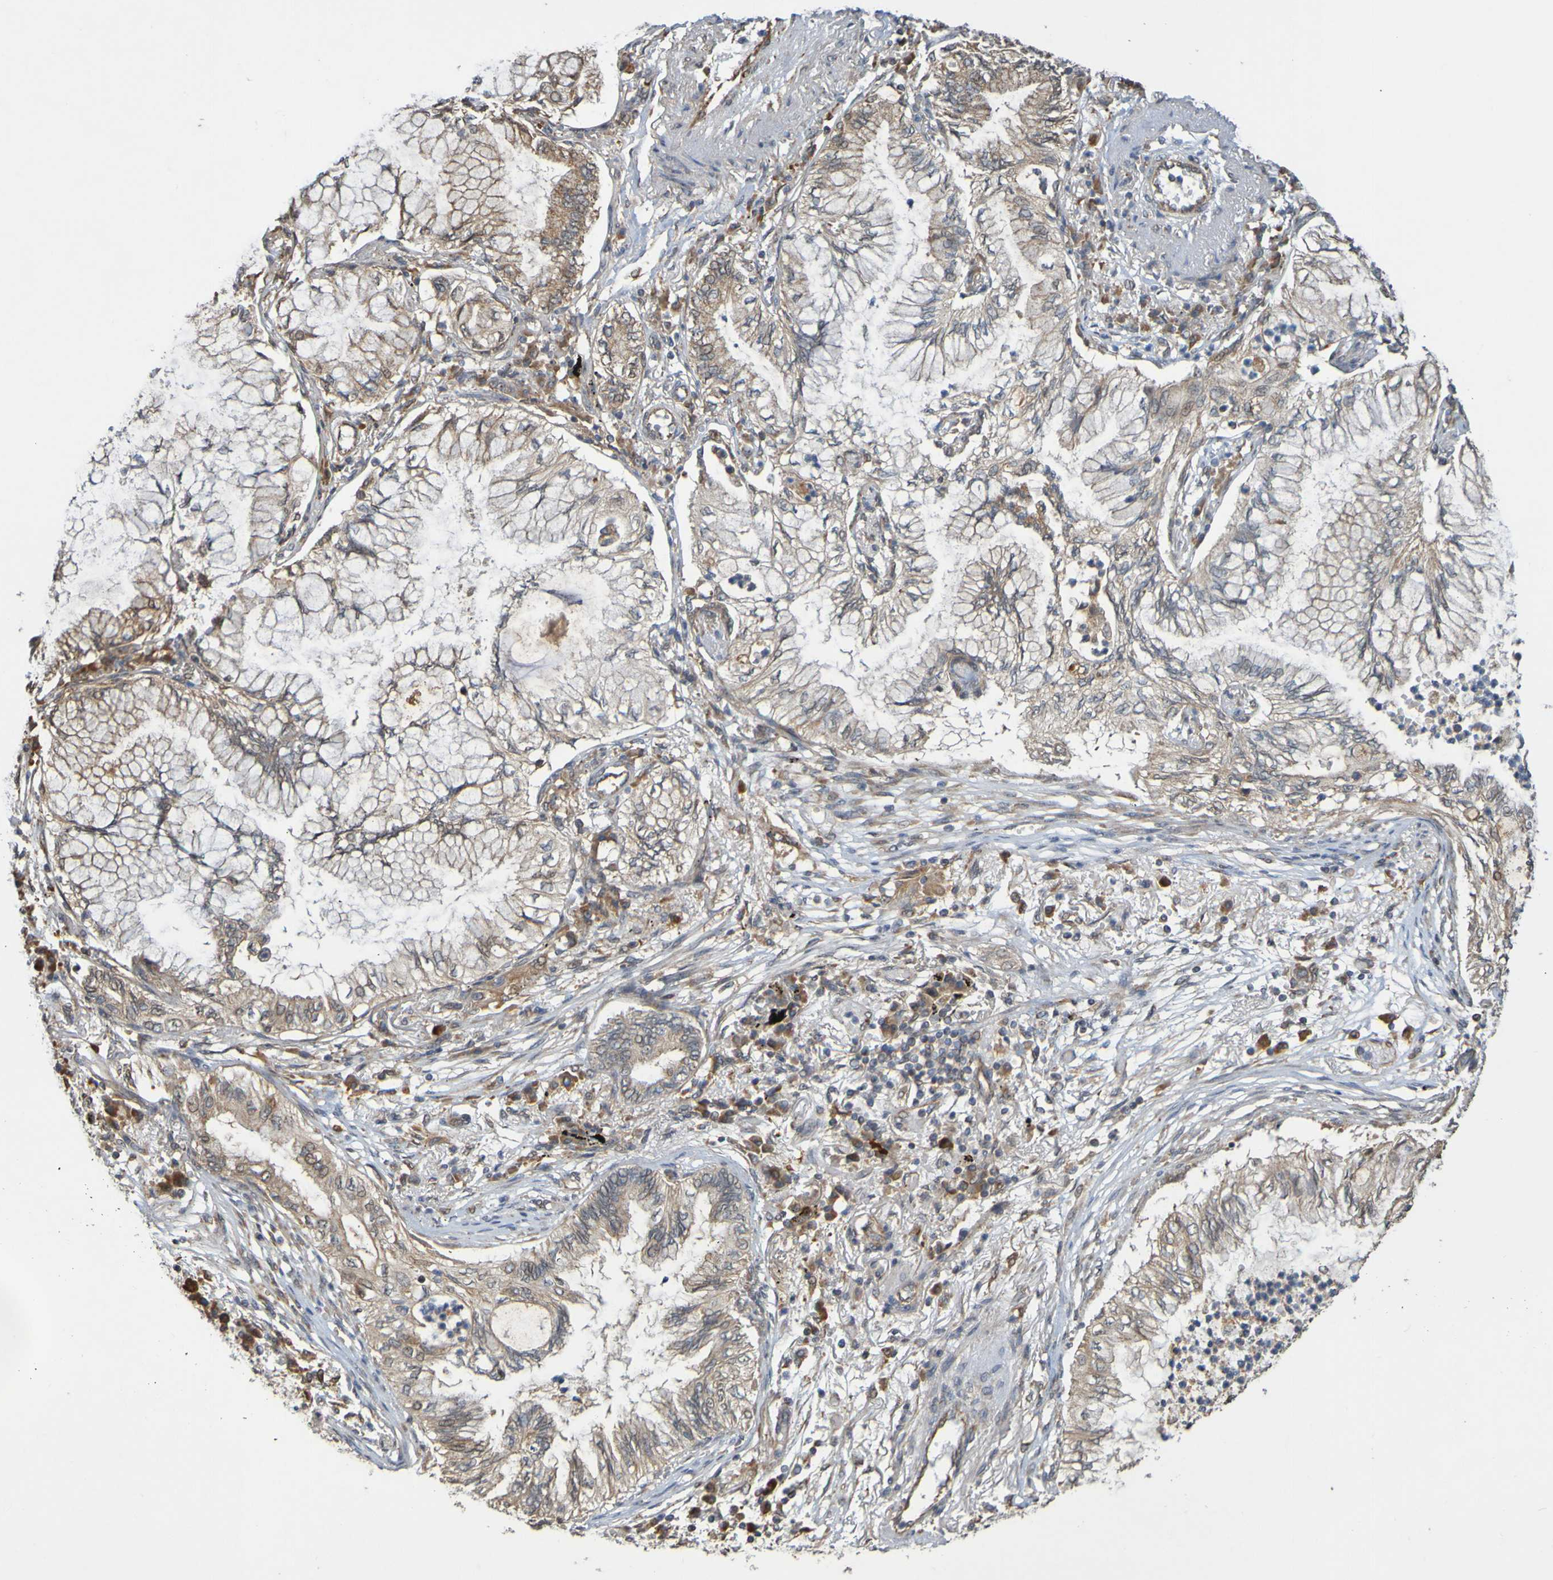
{"staining": {"intensity": "weak", "quantity": ">75%", "location": "cytoplasmic/membranous"}, "tissue": "lung cancer", "cell_type": "Tumor cells", "image_type": "cancer", "snomed": [{"axis": "morphology", "description": "Normal tissue, NOS"}, {"axis": "morphology", "description": "Adenocarcinoma, NOS"}, {"axis": "topography", "description": "Bronchus"}, {"axis": "topography", "description": "Lung"}], "caption": "Protein expression by immunohistochemistry (IHC) reveals weak cytoplasmic/membranous positivity in approximately >75% of tumor cells in adenocarcinoma (lung).", "gene": "TMBIM1", "patient": {"sex": "female", "age": 70}}